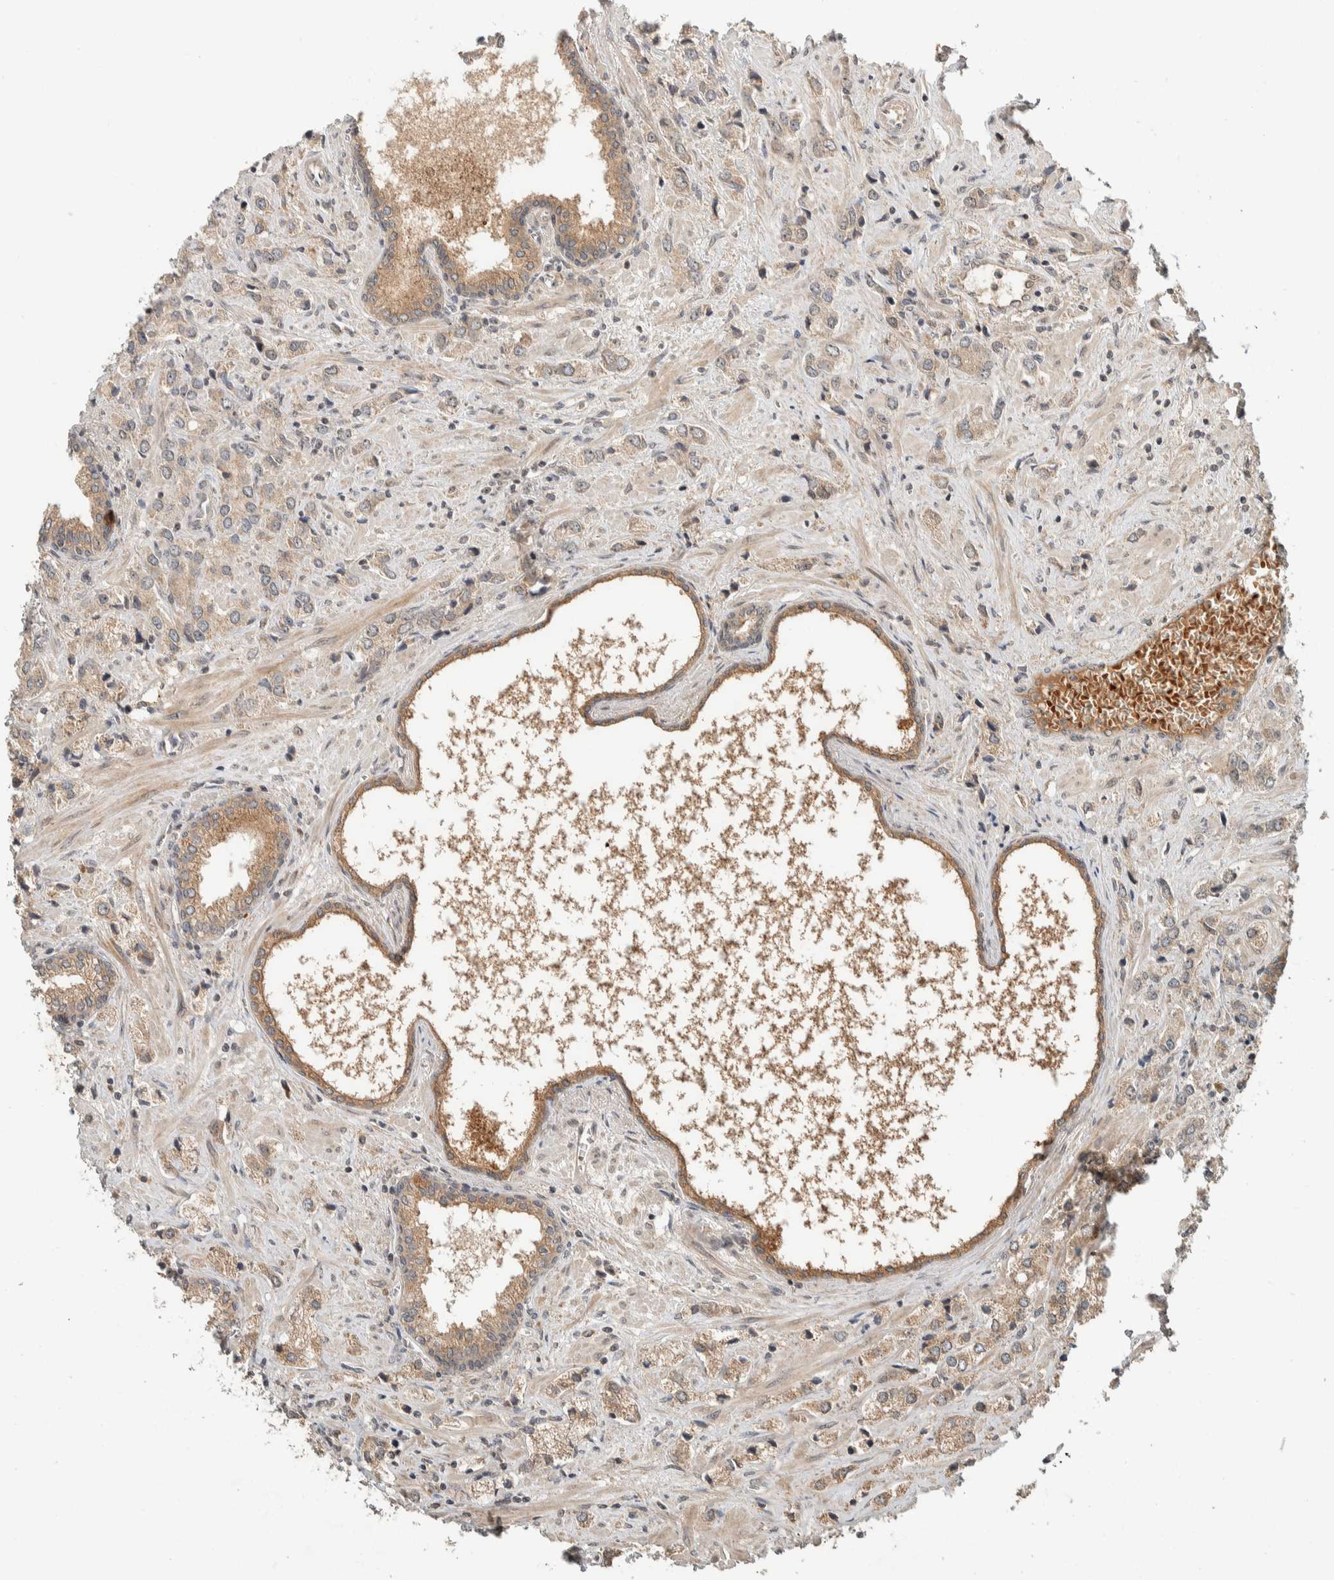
{"staining": {"intensity": "weak", "quantity": ">75%", "location": "cytoplasmic/membranous"}, "tissue": "prostate cancer", "cell_type": "Tumor cells", "image_type": "cancer", "snomed": [{"axis": "morphology", "description": "Adenocarcinoma, High grade"}, {"axis": "topography", "description": "Prostate"}], "caption": "Human prostate cancer stained with a protein marker exhibits weak staining in tumor cells.", "gene": "ZBTB2", "patient": {"sex": "male", "age": 66}}